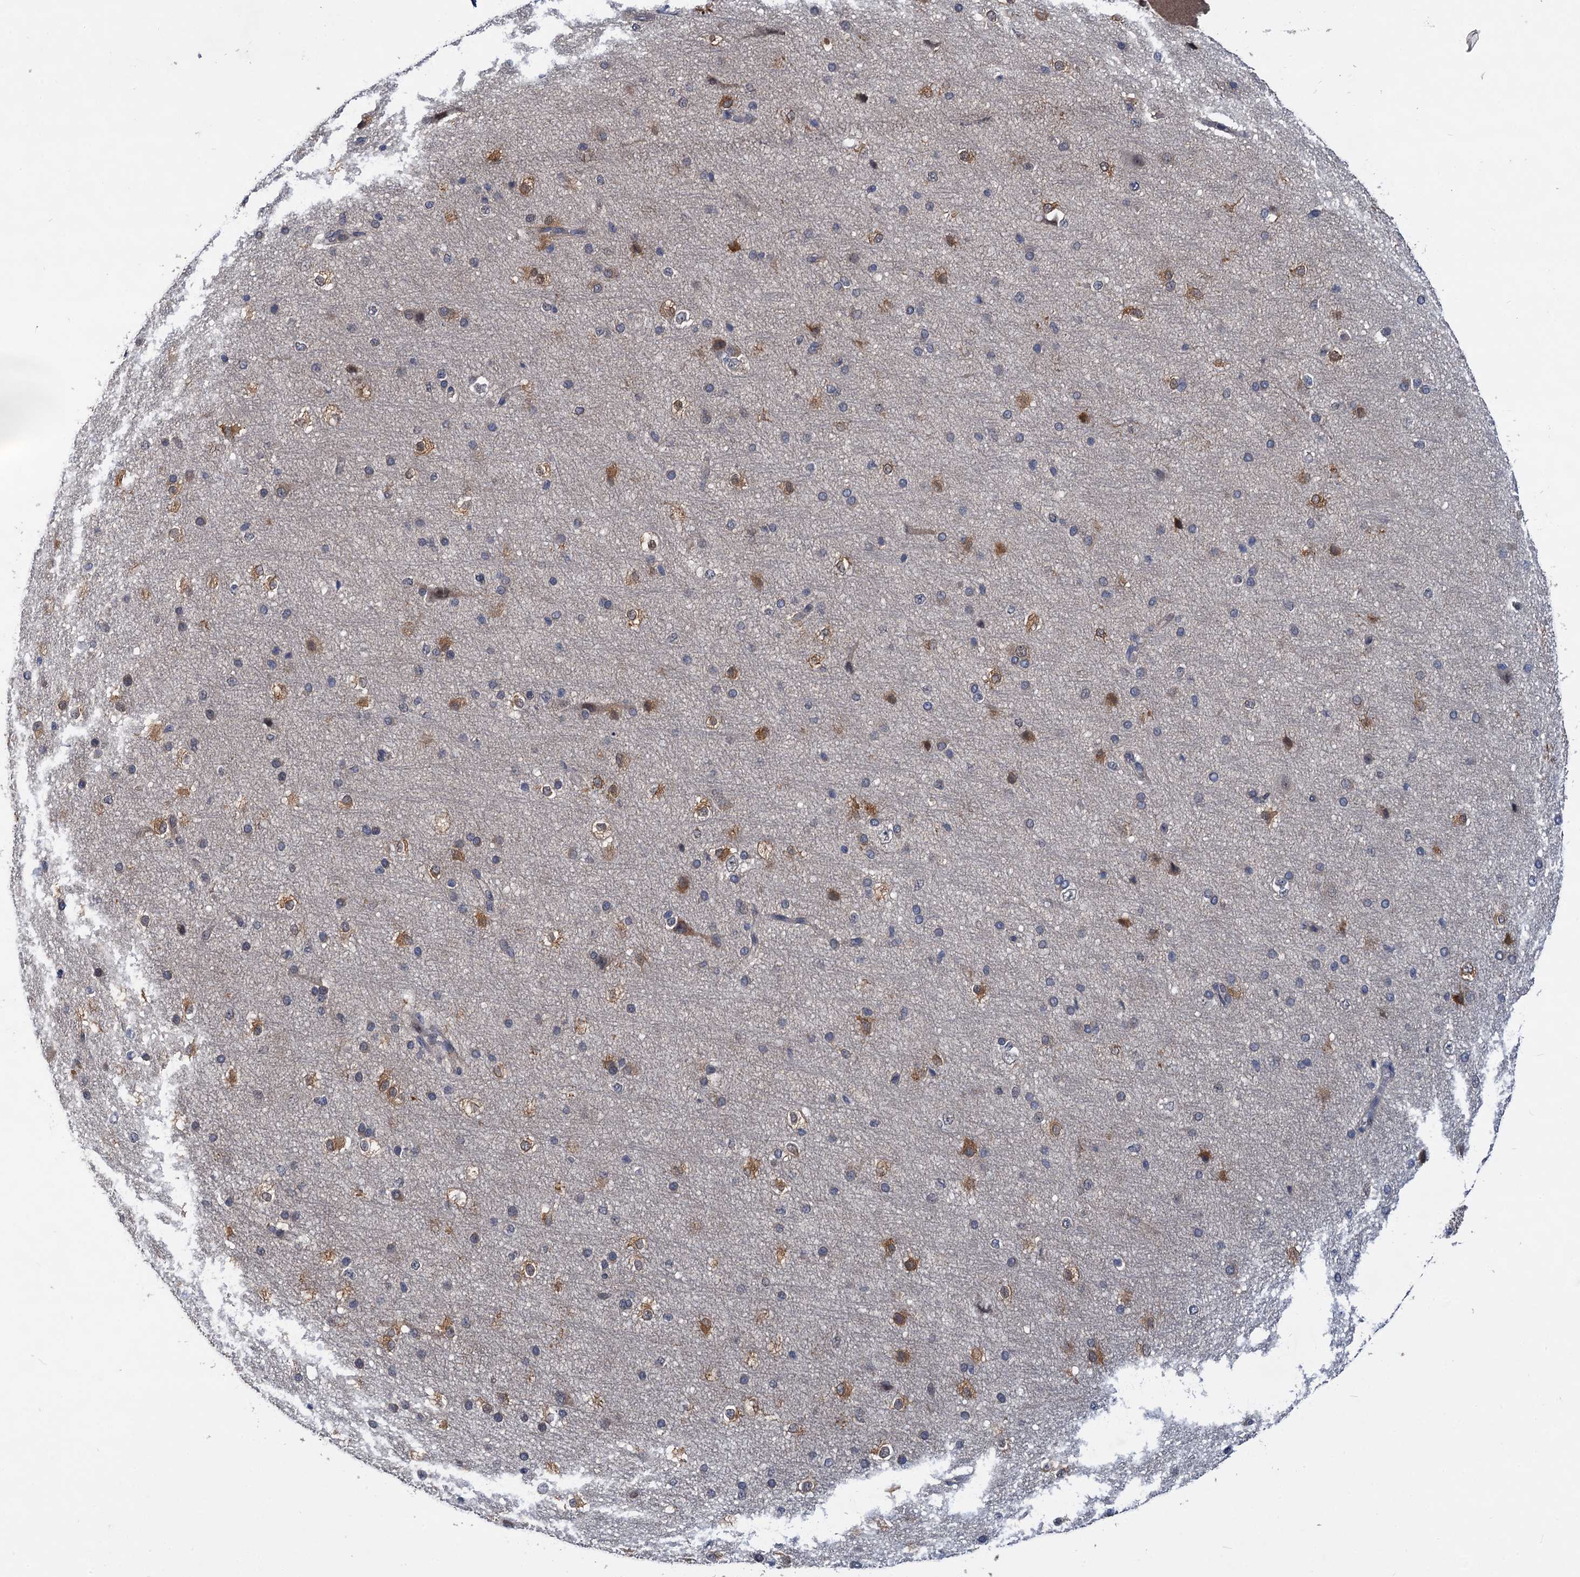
{"staining": {"intensity": "weak", "quantity": "25%-75%", "location": "cytoplasmic/membranous"}, "tissue": "cerebral cortex", "cell_type": "Endothelial cells", "image_type": "normal", "snomed": [{"axis": "morphology", "description": "Normal tissue, NOS"}, {"axis": "morphology", "description": "Developmental malformation"}, {"axis": "topography", "description": "Cerebral cortex"}], "caption": "Weak cytoplasmic/membranous positivity is appreciated in about 25%-75% of endothelial cells in unremarkable cerebral cortex.", "gene": "TMEM39A", "patient": {"sex": "female", "age": 30}}